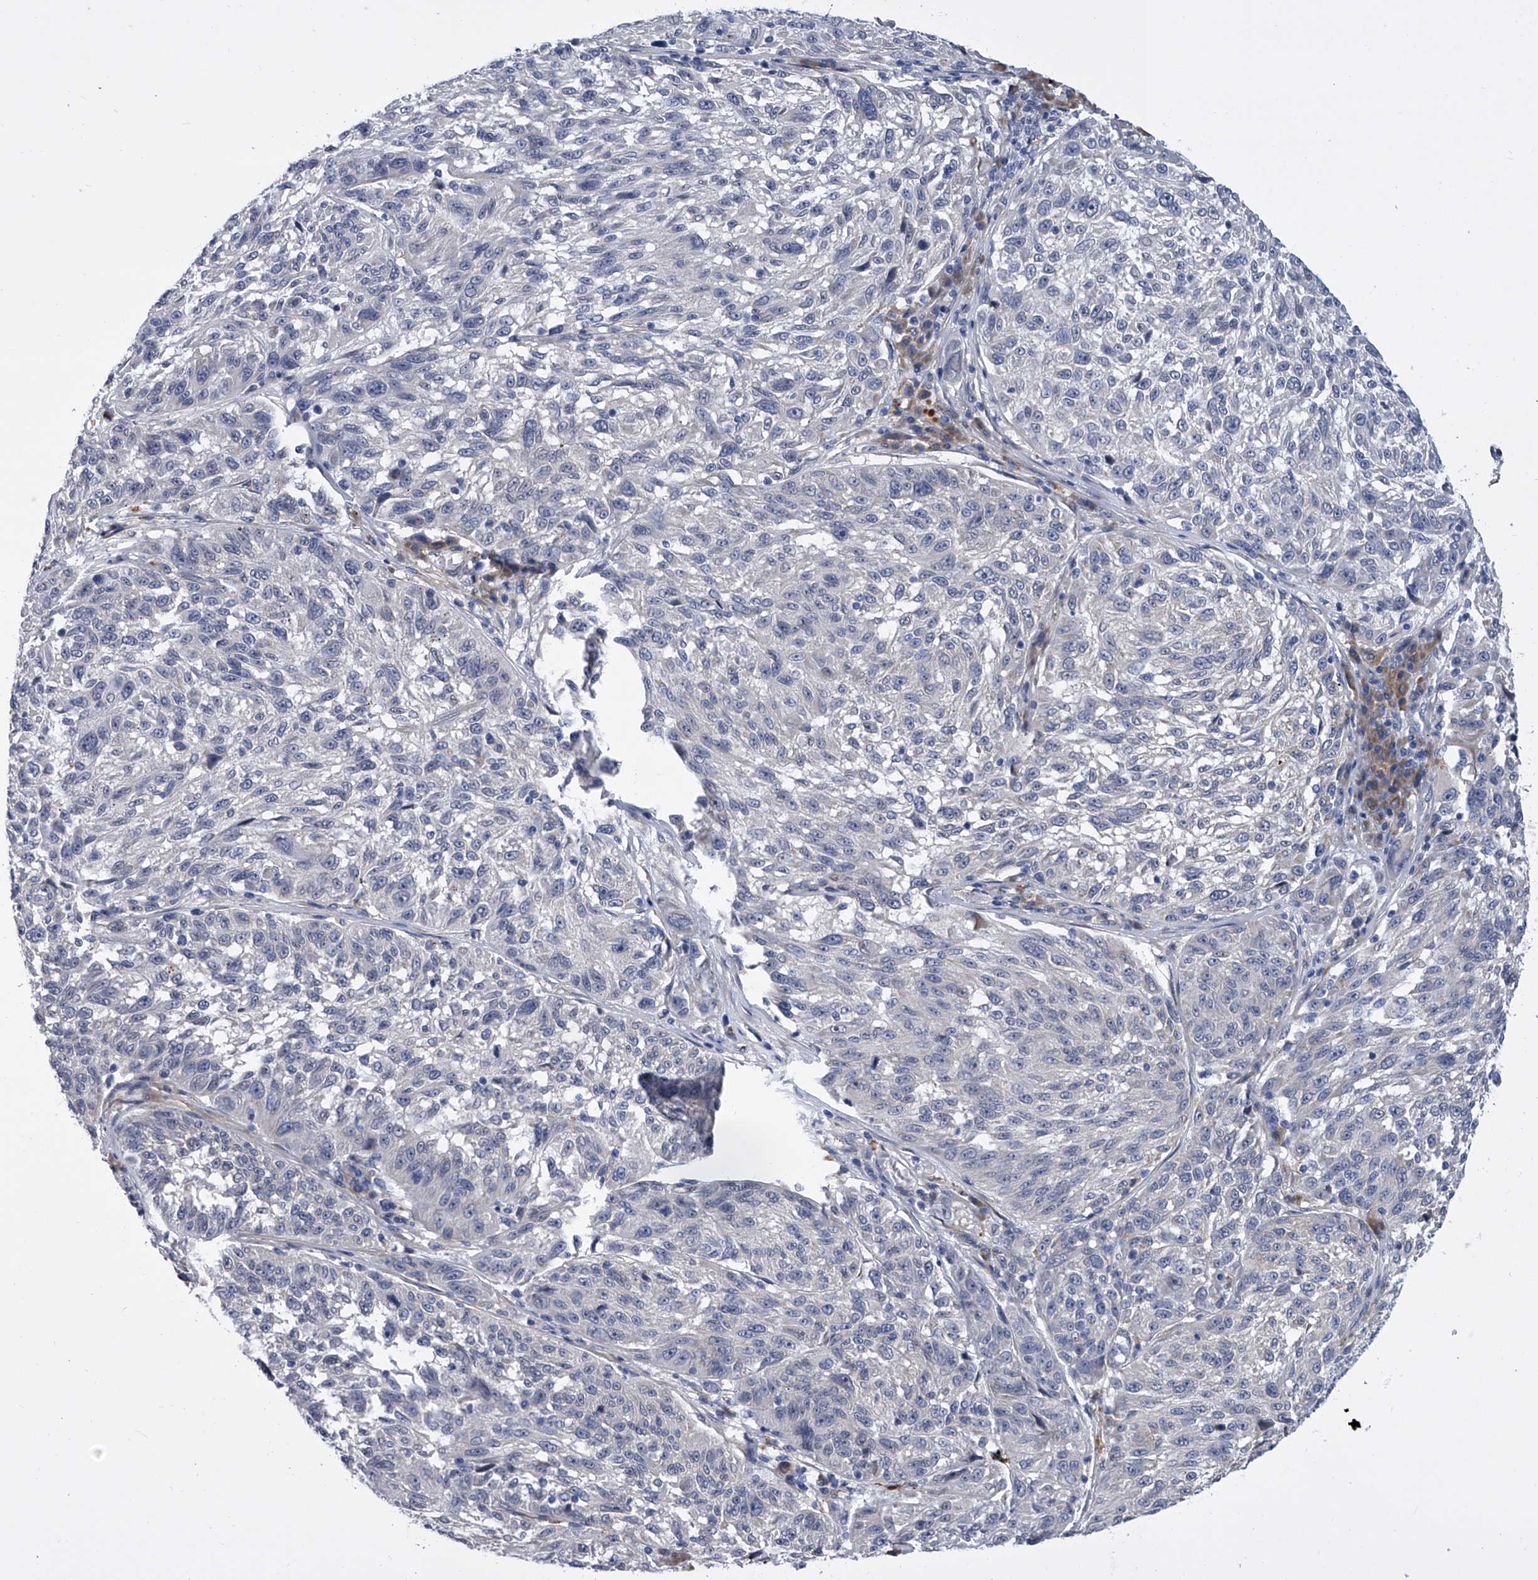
{"staining": {"intensity": "negative", "quantity": "none", "location": "none"}, "tissue": "melanoma", "cell_type": "Tumor cells", "image_type": "cancer", "snomed": [{"axis": "morphology", "description": "Malignant melanoma, NOS"}, {"axis": "topography", "description": "Skin"}], "caption": "Immunohistochemistry (IHC) of human malignant melanoma reveals no positivity in tumor cells.", "gene": "ALG14", "patient": {"sex": "male", "age": 53}}